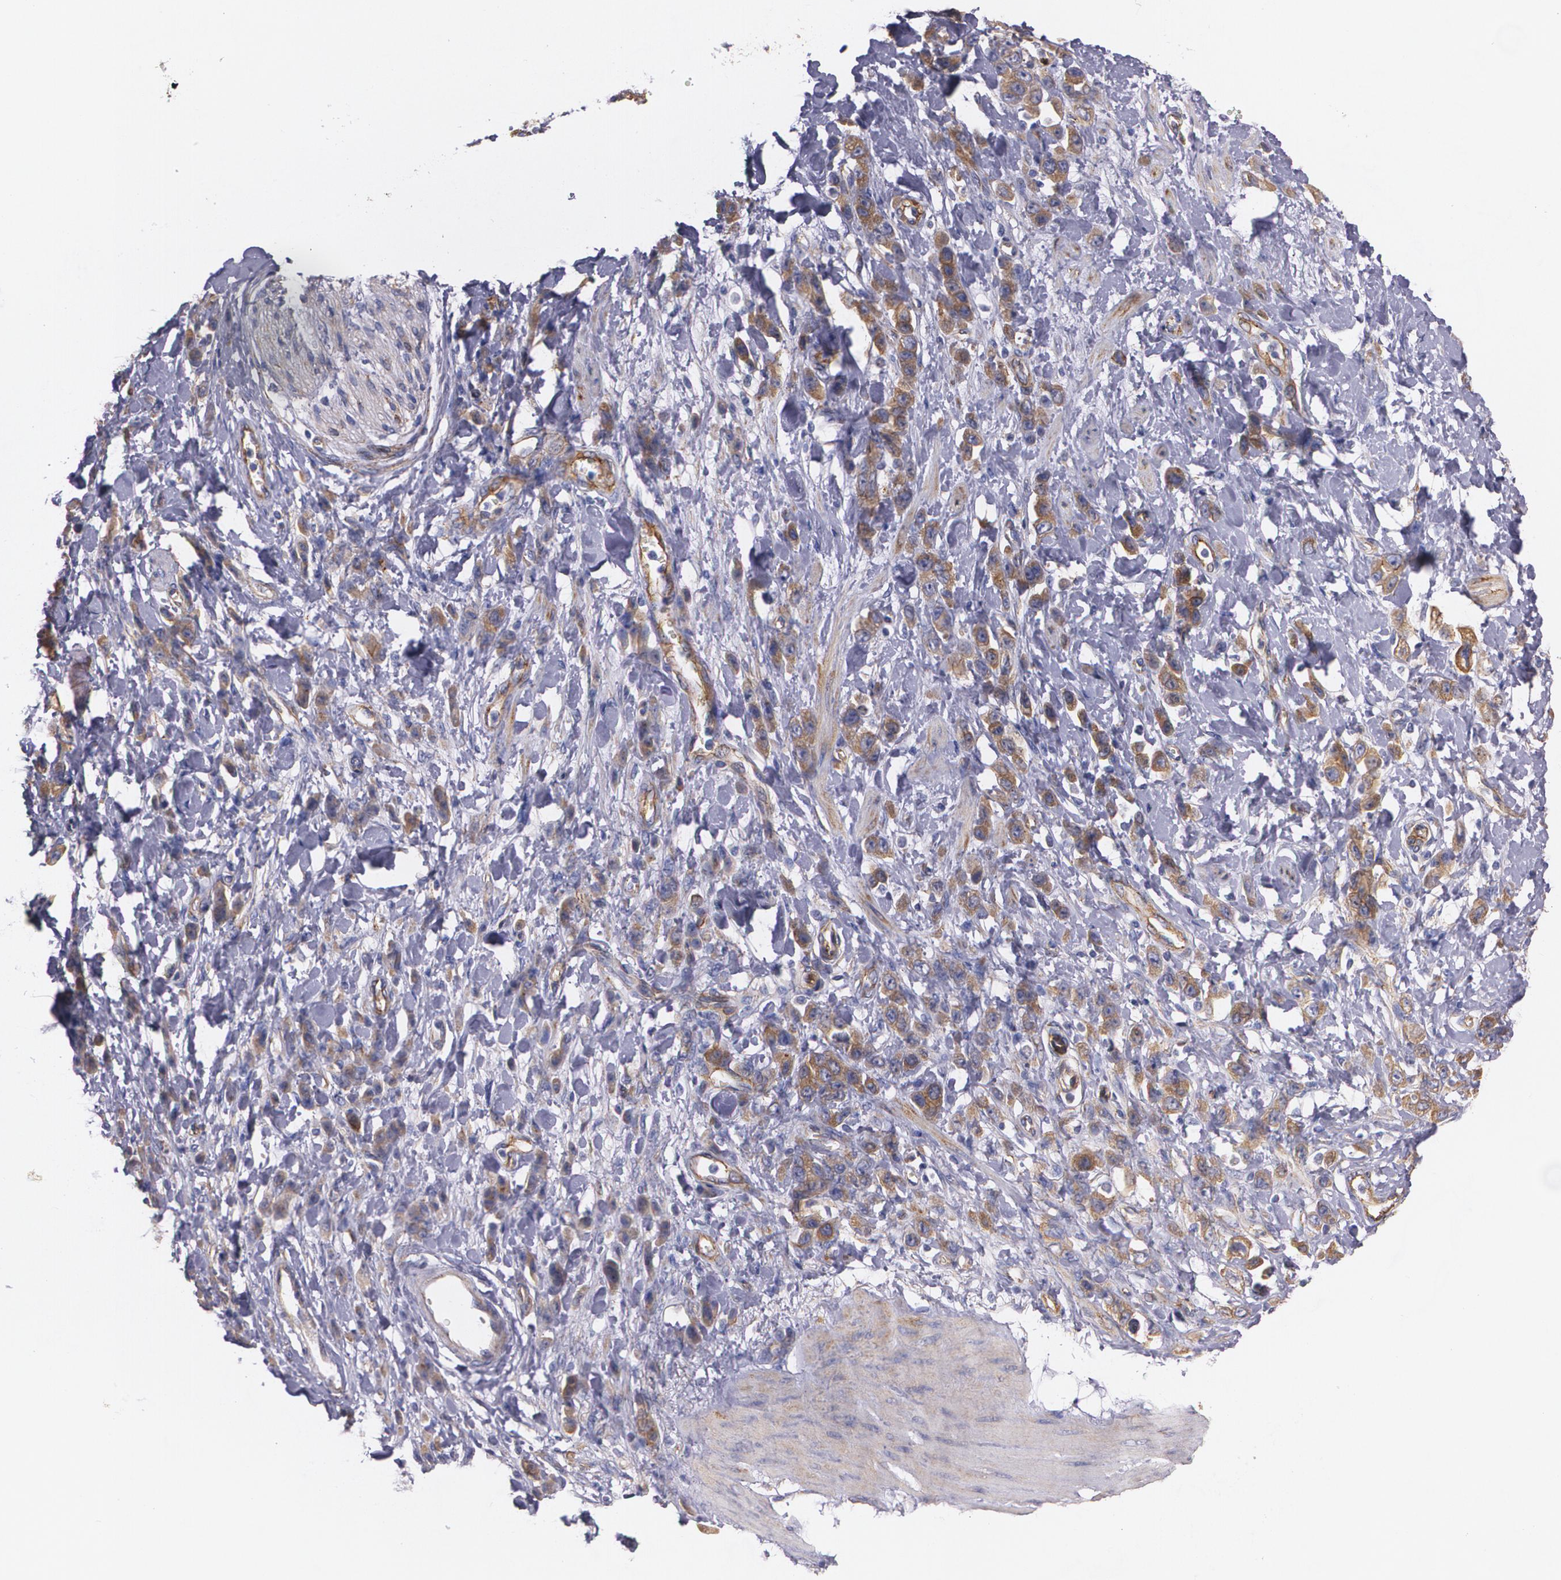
{"staining": {"intensity": "moderate", "quantity": ">75%", "location": "cytoplasmic/membranous"}, "tissue": "stomach cancer", "cell_type": "Tumor cells", "image_type": "cancer", "snomed": [{"axis": "morphology", "description": "Normal tissue, NOS"}, {"axis": "morphology", "description": "Adenocarcinoma, NOS"}, {"axis": "topography", "description": "Stomach"}], "caption": "About >75% of tumor cells in human stomach adenocarcinoma exhibit moderate cytoplasmic/membranous protein expression as visualized by brown immunohistochemical staining.", "gene": "TJP1", "patient": {"sex": "male", "age": 82}}